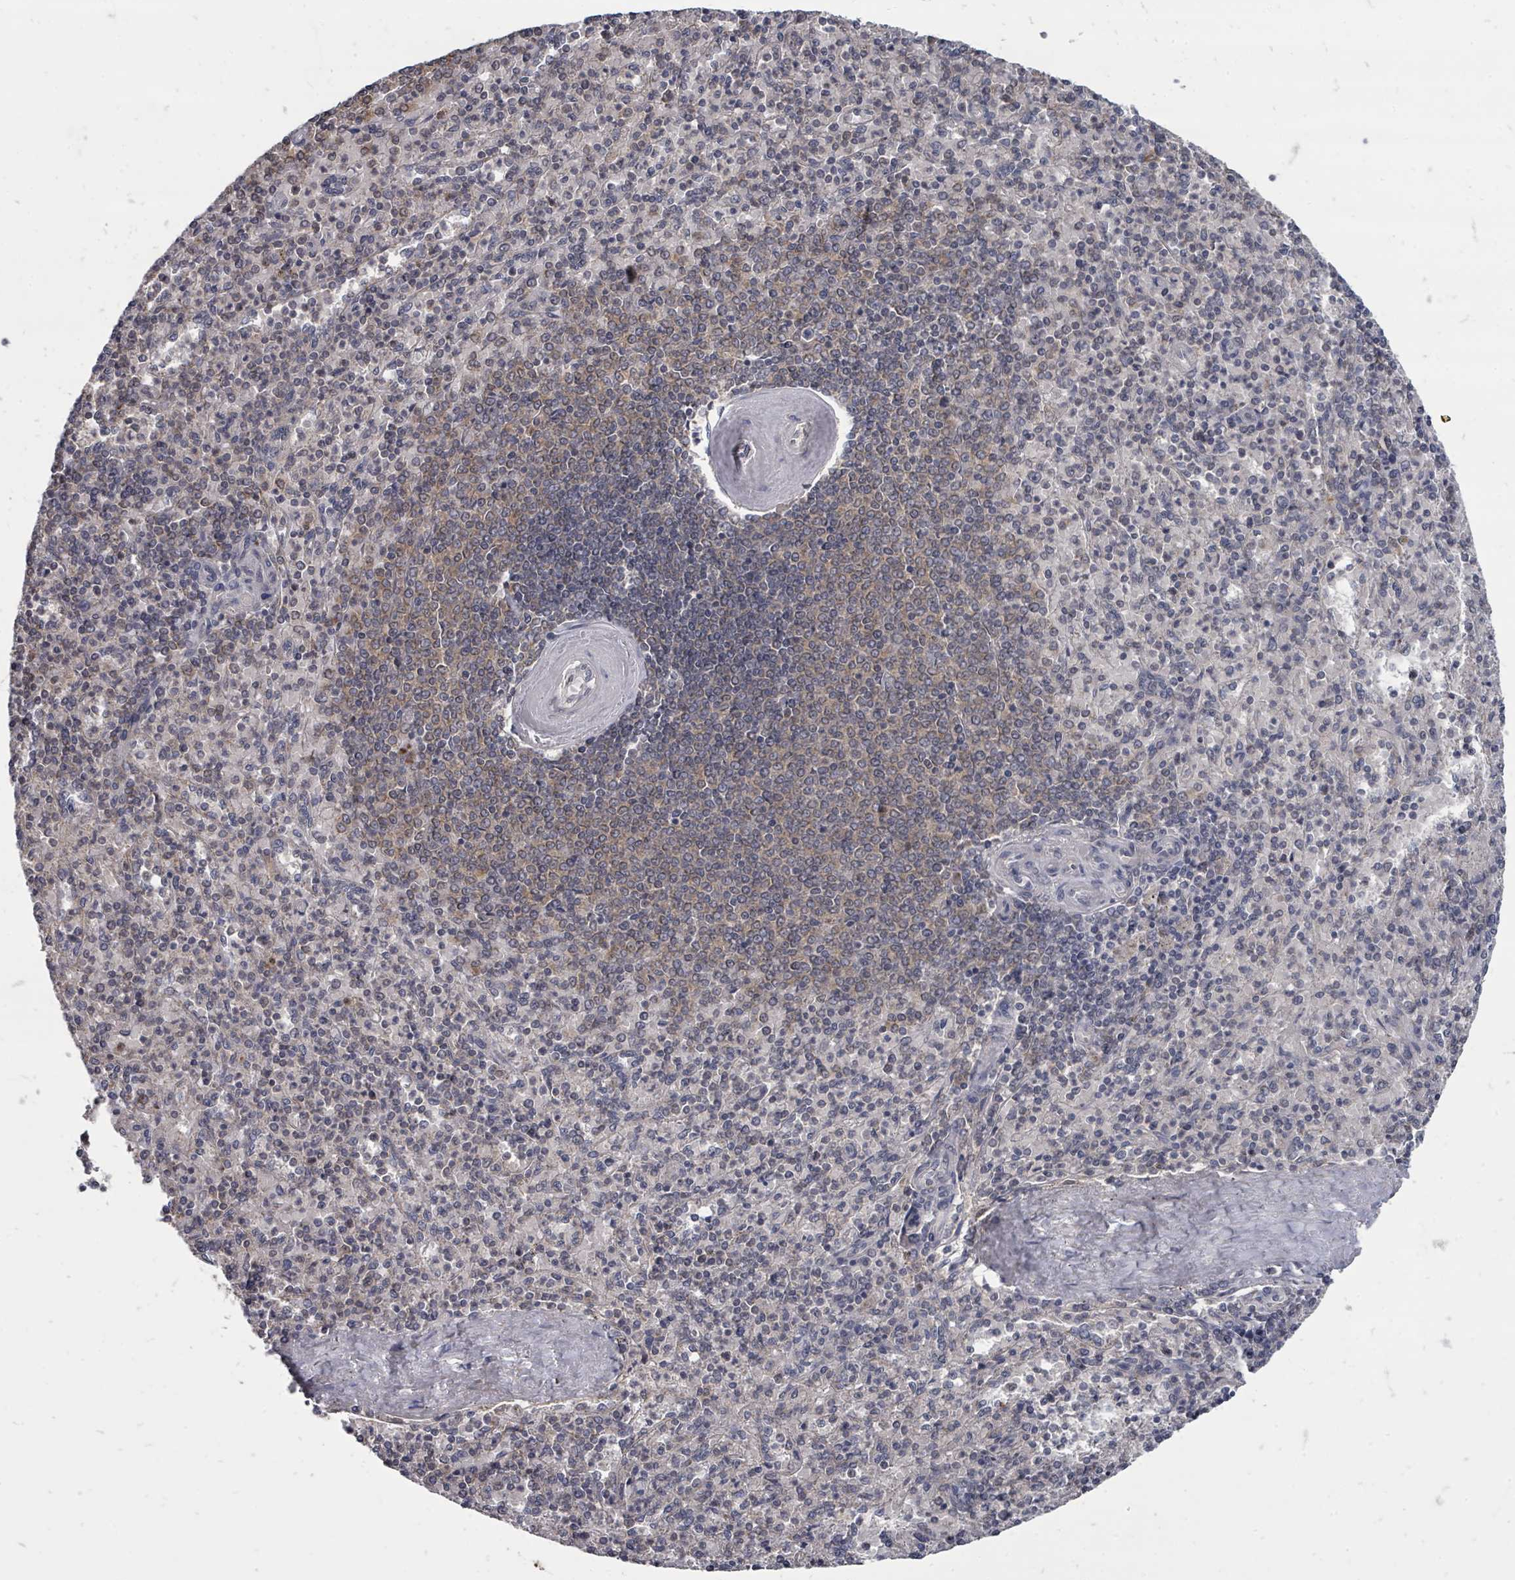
{"staining": {"intensity": "negative", "quantity": "none", "location": "none"}, "tissue": "spleen", "cell_type": "Cells in red pulp", "image_type": "normal", "snomed": [{"axis": "morphology", "description": "Normal tissue, NOS"}, {"axis": "topography", "description": "Spleen"}], "caption": "Spleen was stained to show a protein in brown. There is no significant staining in cells in red pulp.", "gene": "MAGOHB", "patient": {"sex": "male", "age": 82}}